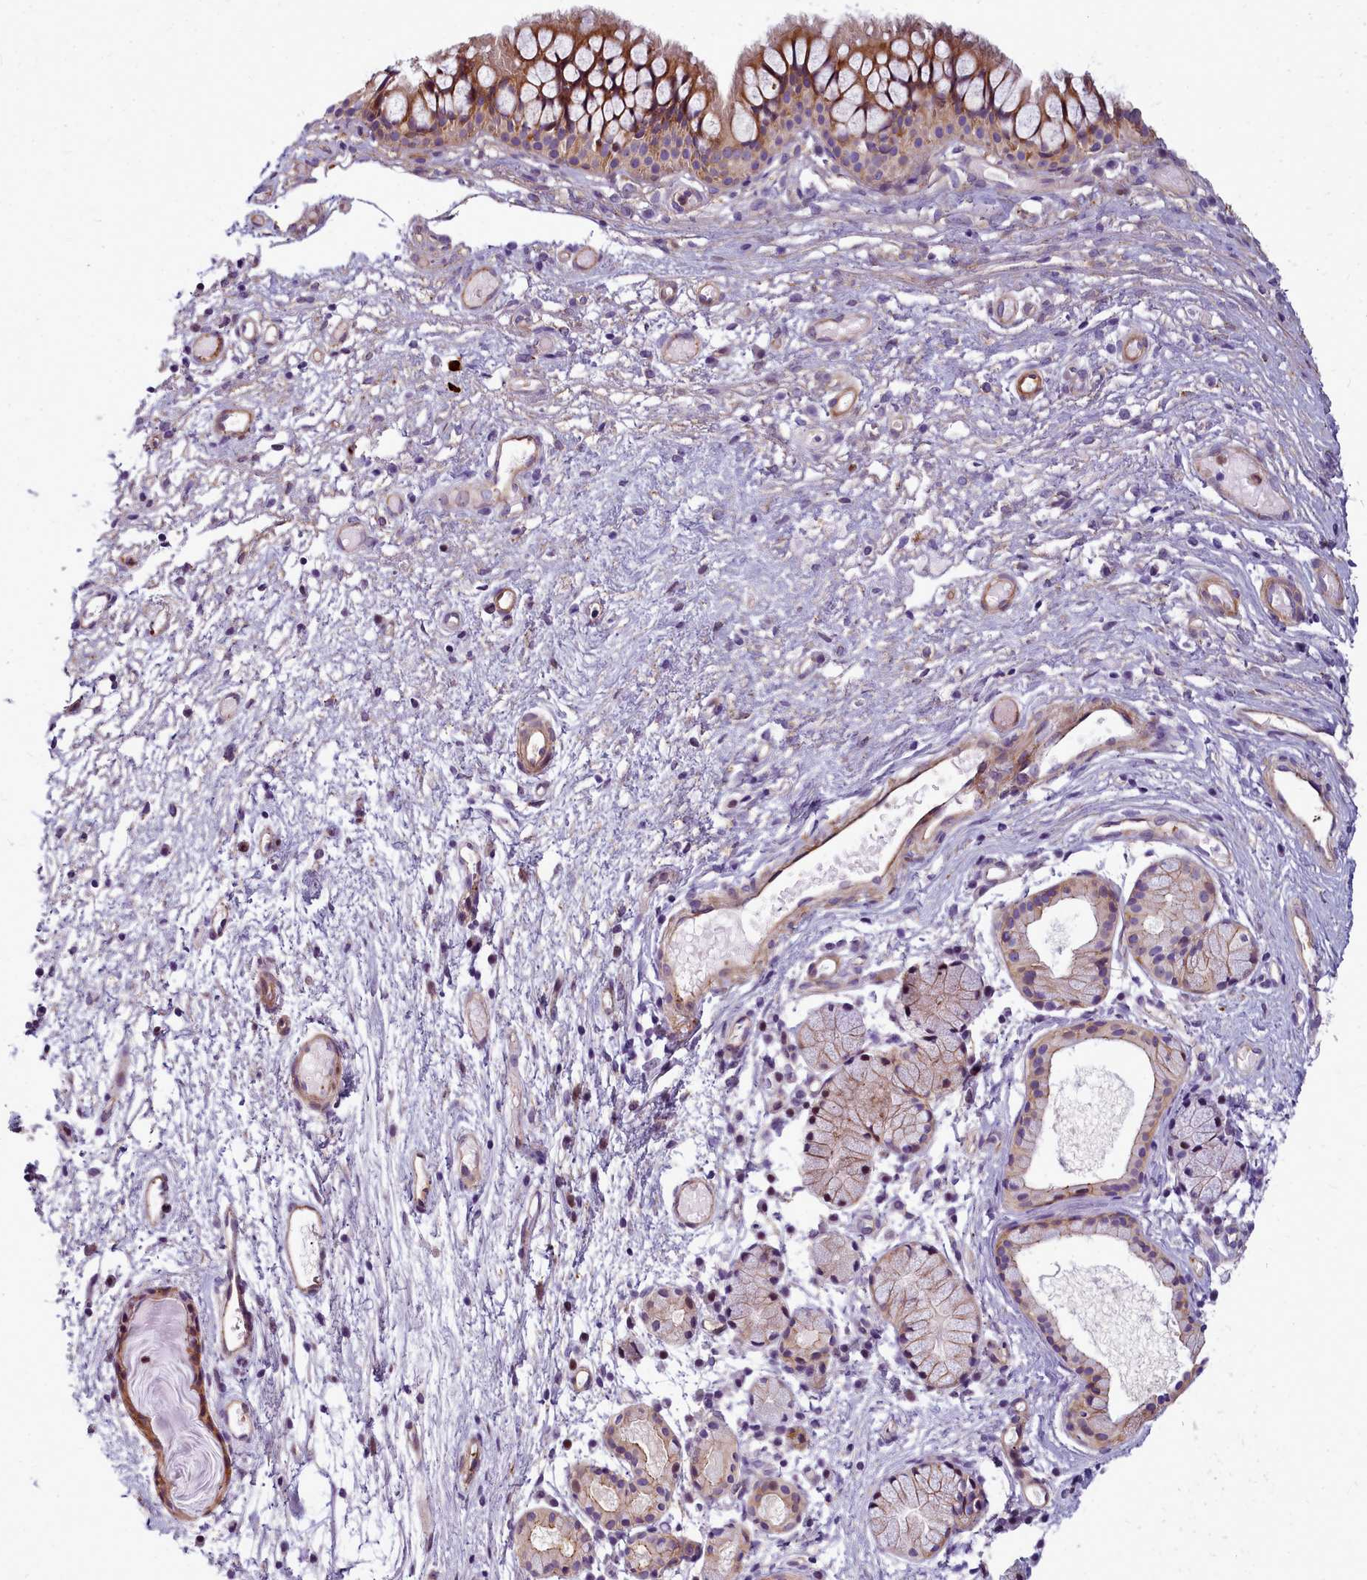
{"staining": {"intensity": "moderate", "quantity": "25%-75%", "location": "cytoplasmic/membranous"}, "tissue": "nasopharynx", "cell_type": "Respiratory epithelial cells", "image_type": "normal", "snomed": [{"axis": "morphology", "description": "Normal tissue, NOS"}, {"axis": "topography", "description": "Nasopharynx"}], "caption": "Human nasopharynx stained for a protein (brown) demonstrates moderate cytoplasmic/membranous positive staining in approximately 25%-75% of respiratory epithelial cells.", "gene": "TTC5", "patient": {"sex": "male", "age": 82}}